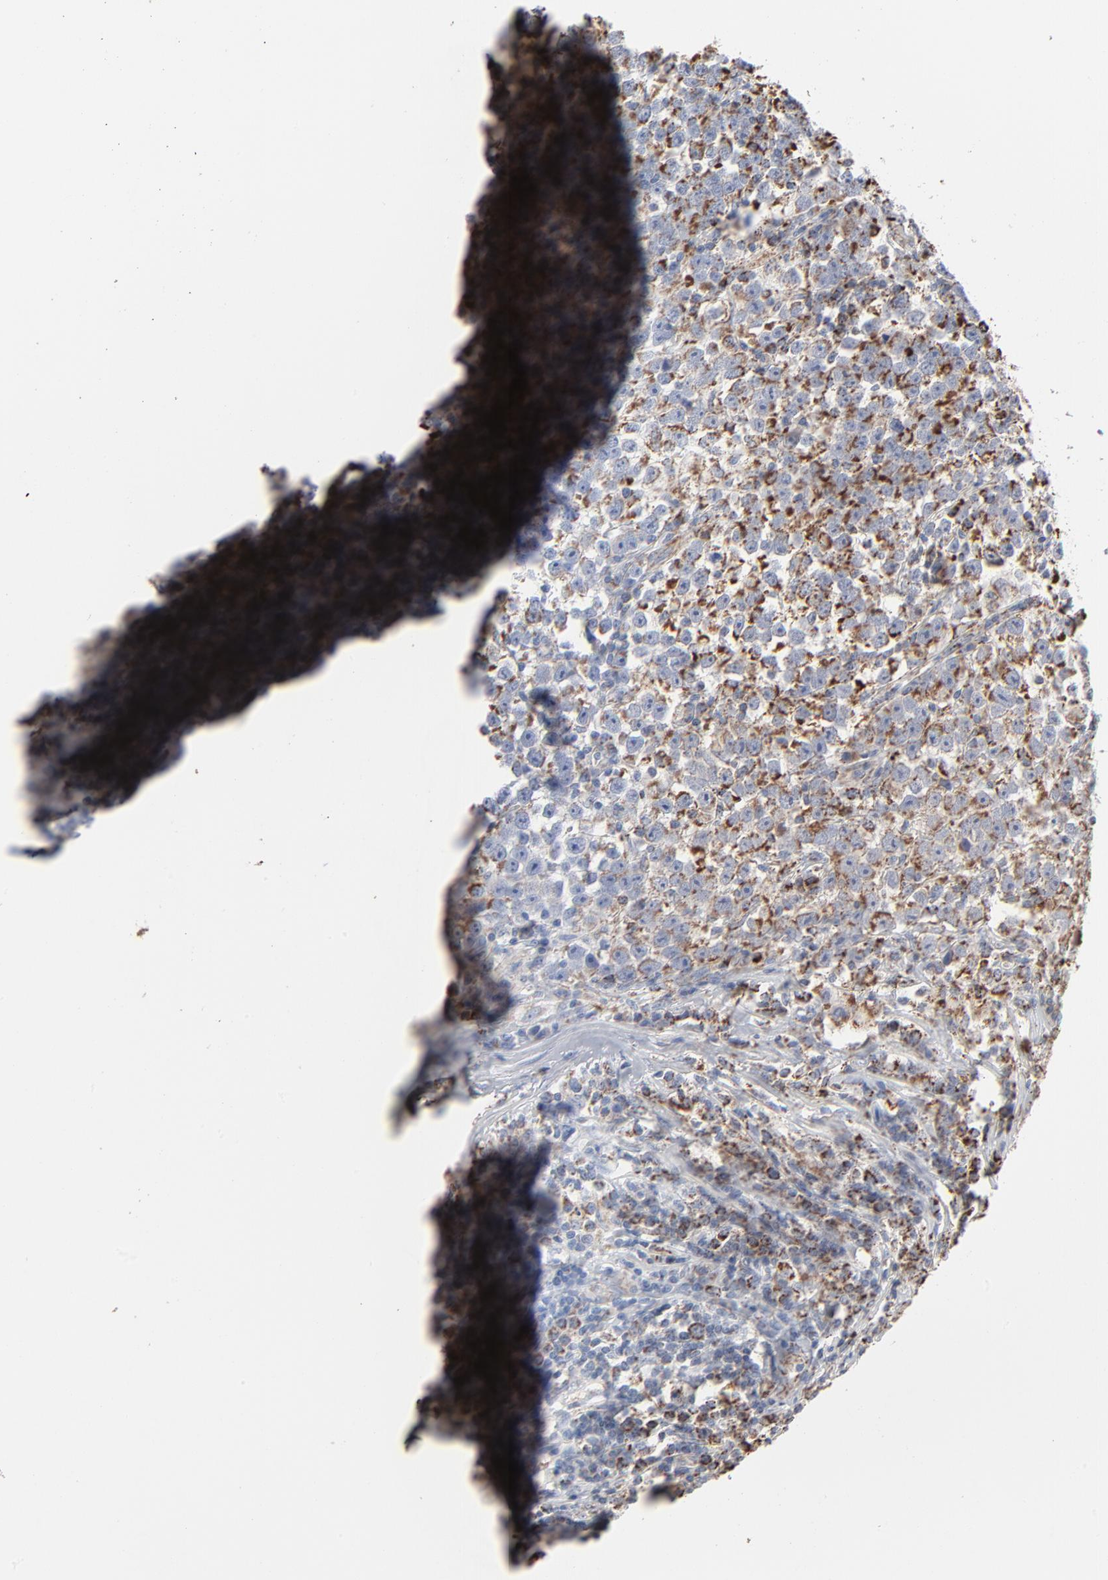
{"staining": {"intensity": "strong", "quantity": ">75%", "location": "cytoplasmic/membranous"}, "tissue": "testis cancer", "cell_type": "Tumor cells", "image_type": "cancer", "snomed": [{"axis": "morphology", "description": "Seminoma, NOS"}, {"axis": "topography", "description": "Testis"}], "caption": "The micrograph exhibits staining of testis cancer, revealing strong cytoplasmic/membranous protein expression (brown color) within tumor cells.", "gene": "UQCRC1", "patient": {"sex": "male", "age": 43}}